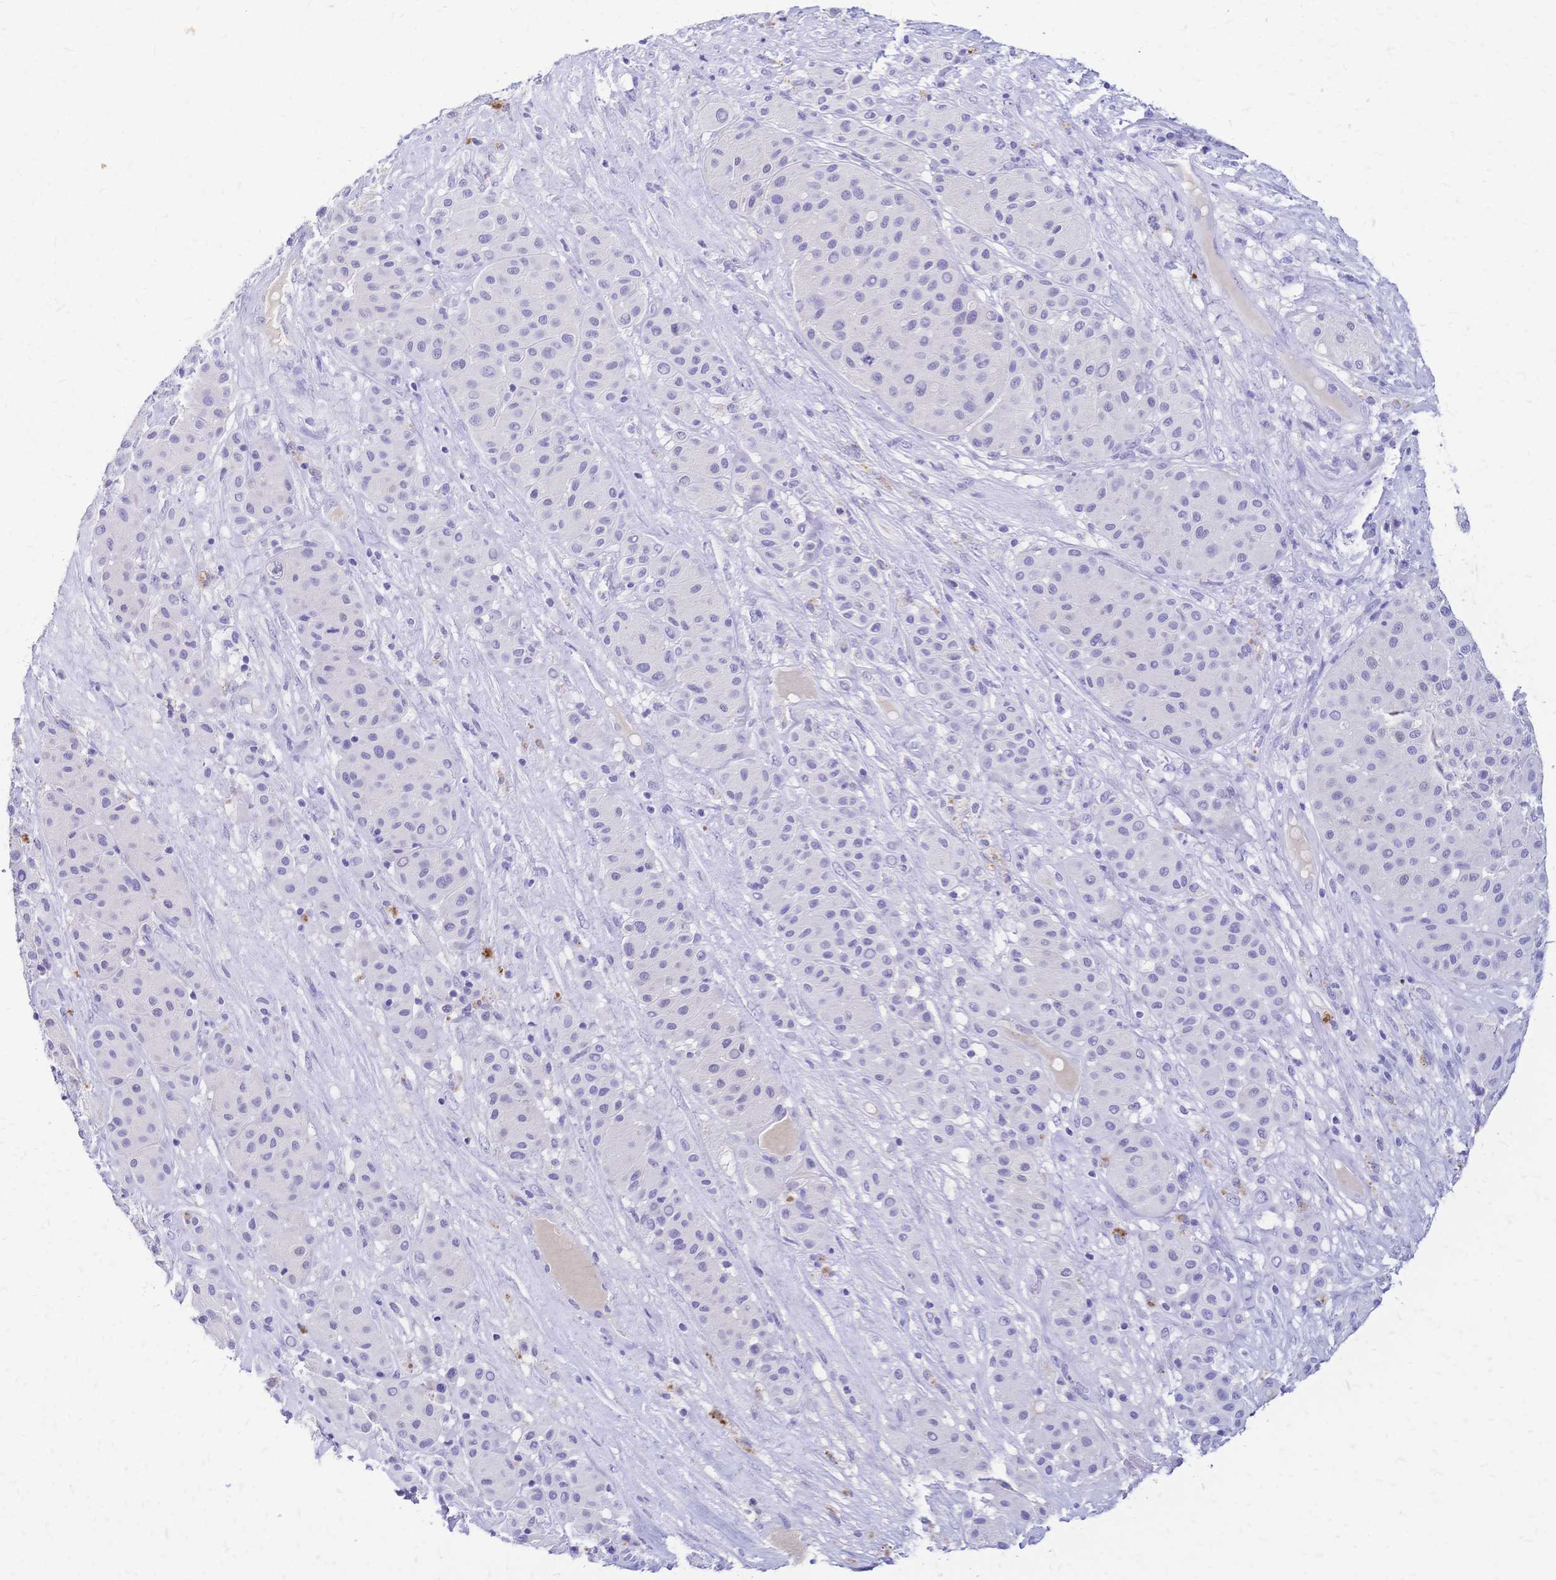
{"staining": {"intensity": "negative", "quantity": "none", "location": "none"}, "tissue": "melanoma", "cell_type": "Tumor cells", "image_type": "cancer", "snomed": [{"axis": "morphology", "description": "Malignant melanoma, Metastatic site"}, {"axis": "topography", "description": "Smooth muscle"}], "caption": "This is a photomicrograph of IHC staining of malignant melanoma (metastatic site), which shows no staining in tumor cells. (DAB immunohistochemistry (IHC) visualized using brightfield microscopy, high magnification).", "gene": "FA2H", "patient": {"sex": "male", "age": 41}}